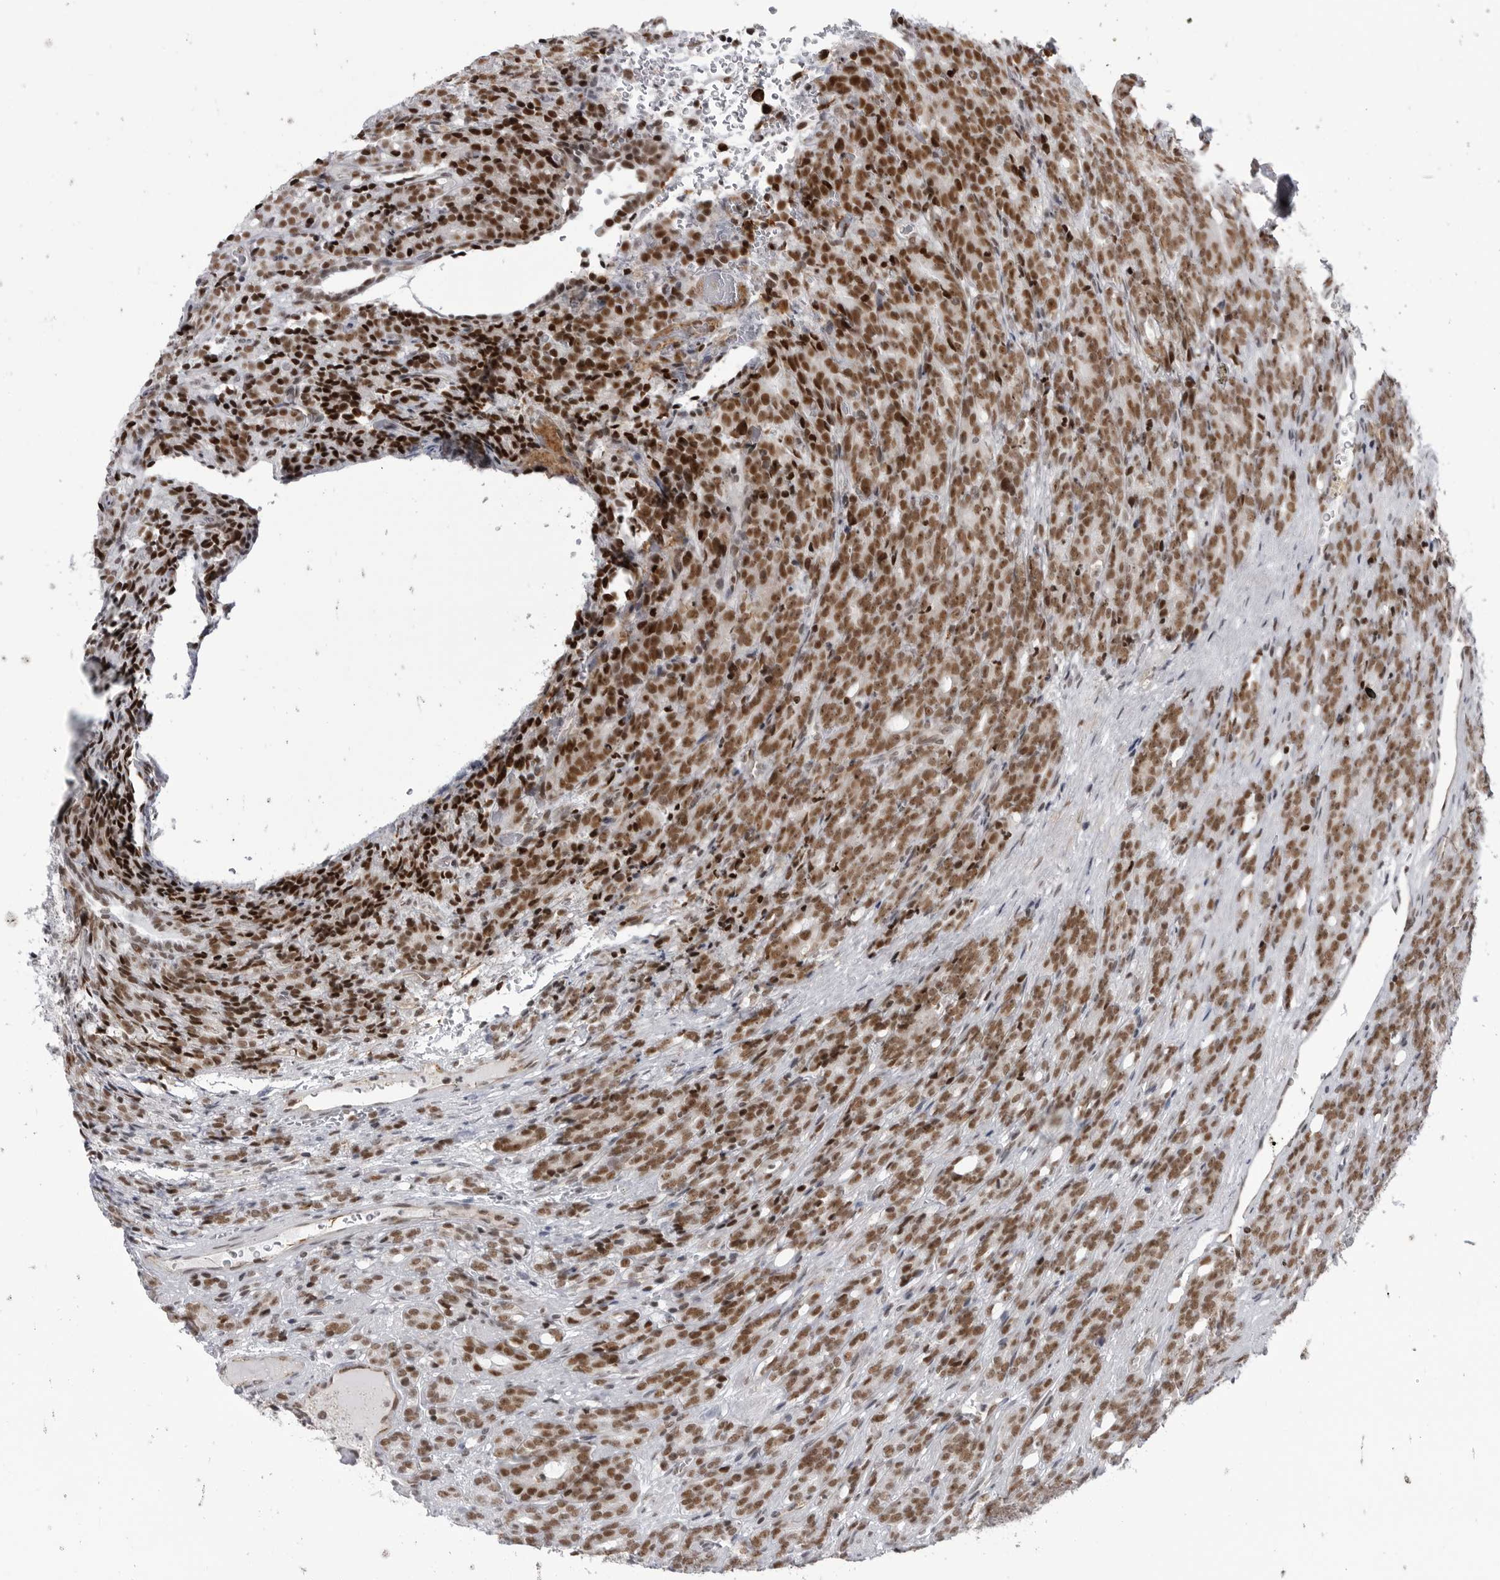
{"staining": {"intensity": "moderate", "quantity": ">75%", "location": "nuclear"}, "tissue": "prostate cancer", "cell_type": "Tumor cells", "image_type": "cancer", "snomed": [{"axis": "morphology", "description": "Adenocarcinoma, High grade"}, {"axis": "topography", "description": "Prostate"}], "caption": "IHC photomicrograph of adenocarcinoma (high-grade) (prostate) stained for a protein (brown), which reveals medium levels of moderate nuclear staining in about >75% of tumor cells.", "gene": "RNF26", "patient": {"sex": "male", "age": 62}}